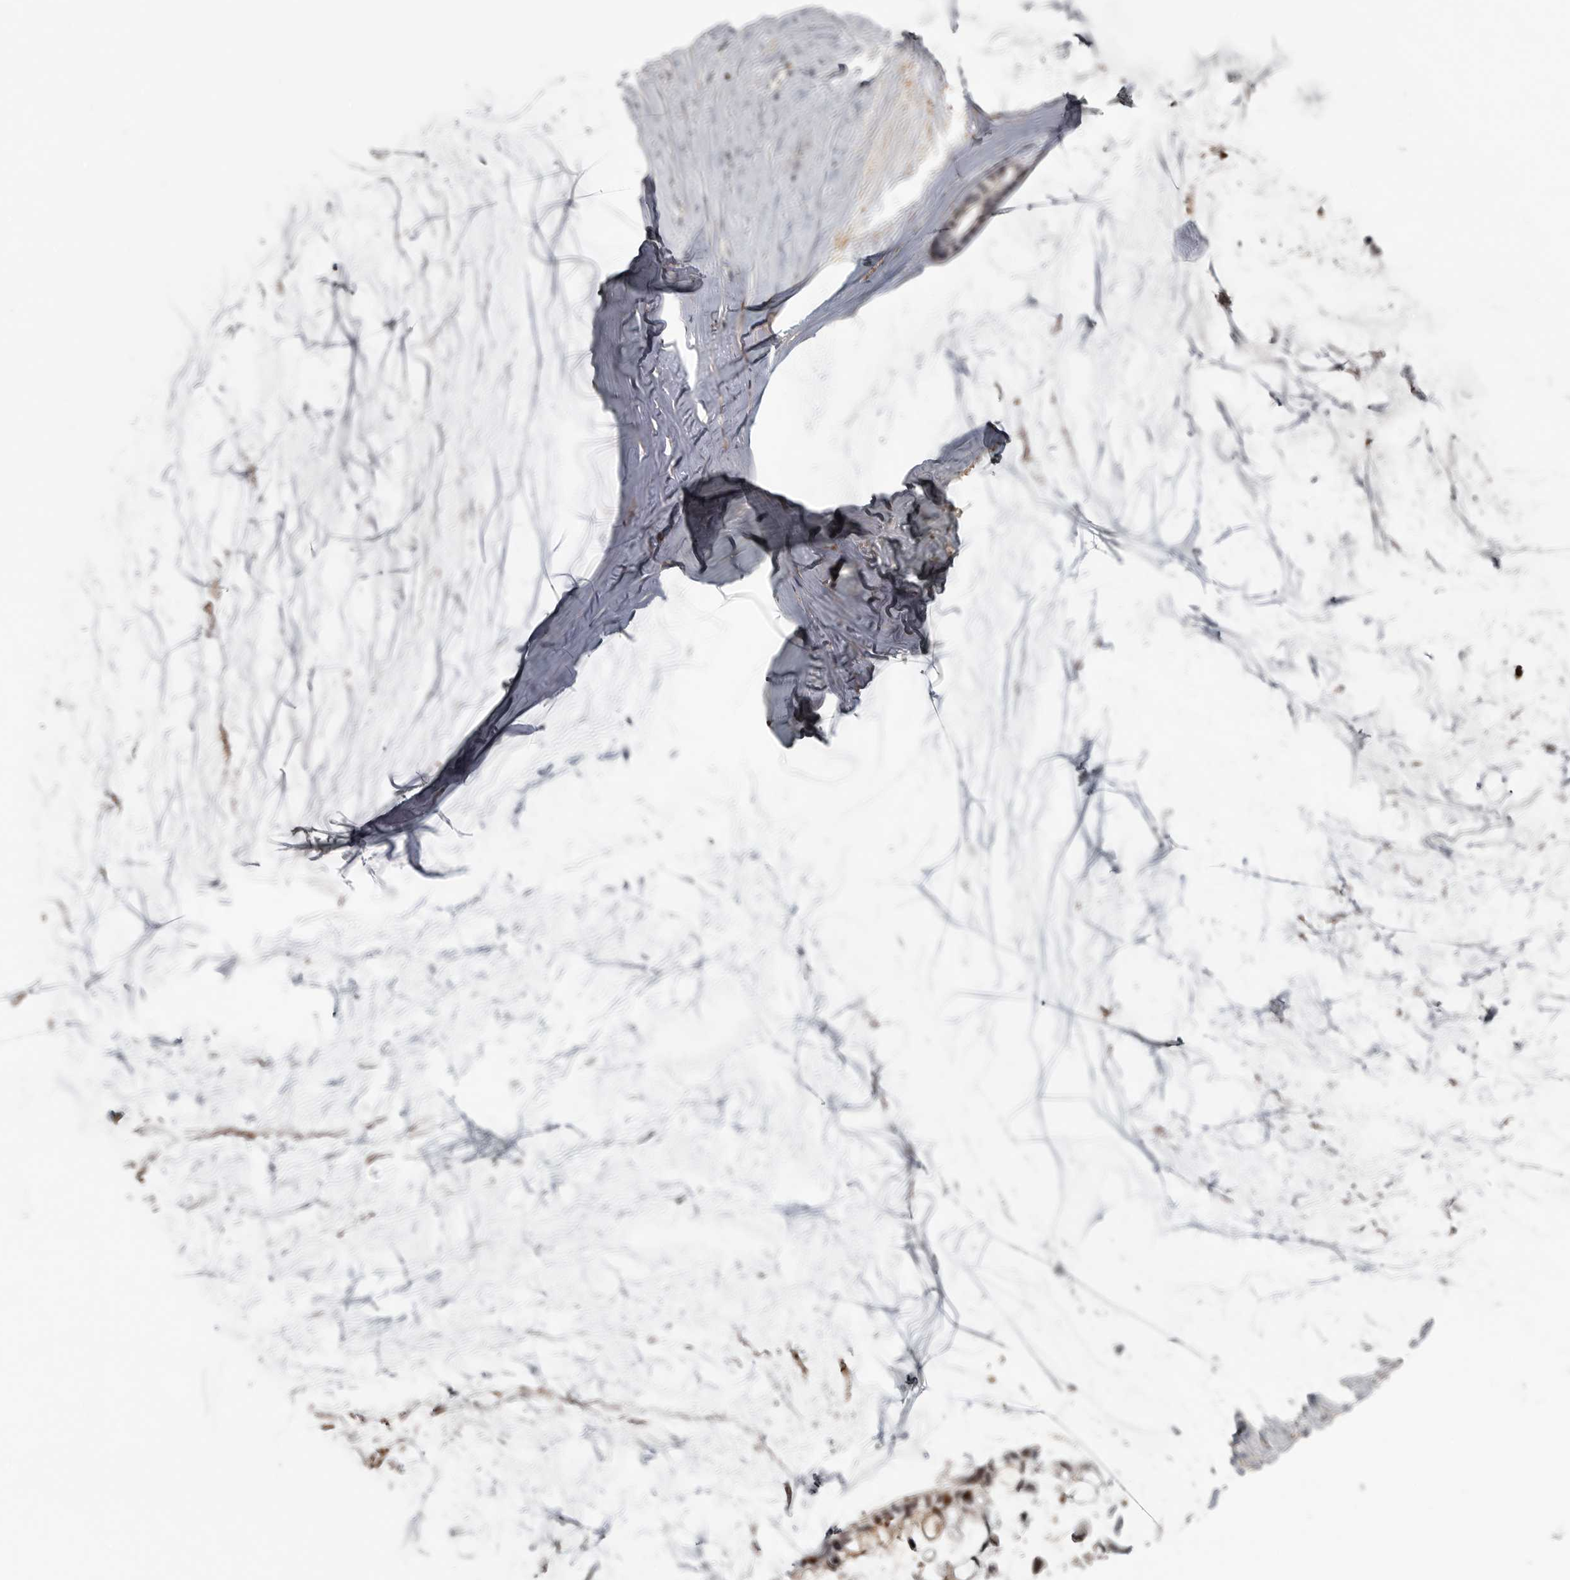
{"staining": {"intensity": "weak", "quantity": "25%-75%", "location": "nuclear"}, "tissue": "ovarian cancer", "cell_type": "Tumor cells", "image_type": "cancer", "snomed": [{"axis": "morphology", "description": "Cystadenocarcinoma, mucinous, NOS"}, {"axis": "topography", "description": "Ovary"}], "caption": "Immunohistochemical staining of ovarian cancer reveals low levels of weak nuclear protein expression in approximately 25%-75% of tumor cells.", "gene": "ZNF277", "patient": {"sex": "female", "age": 39}}